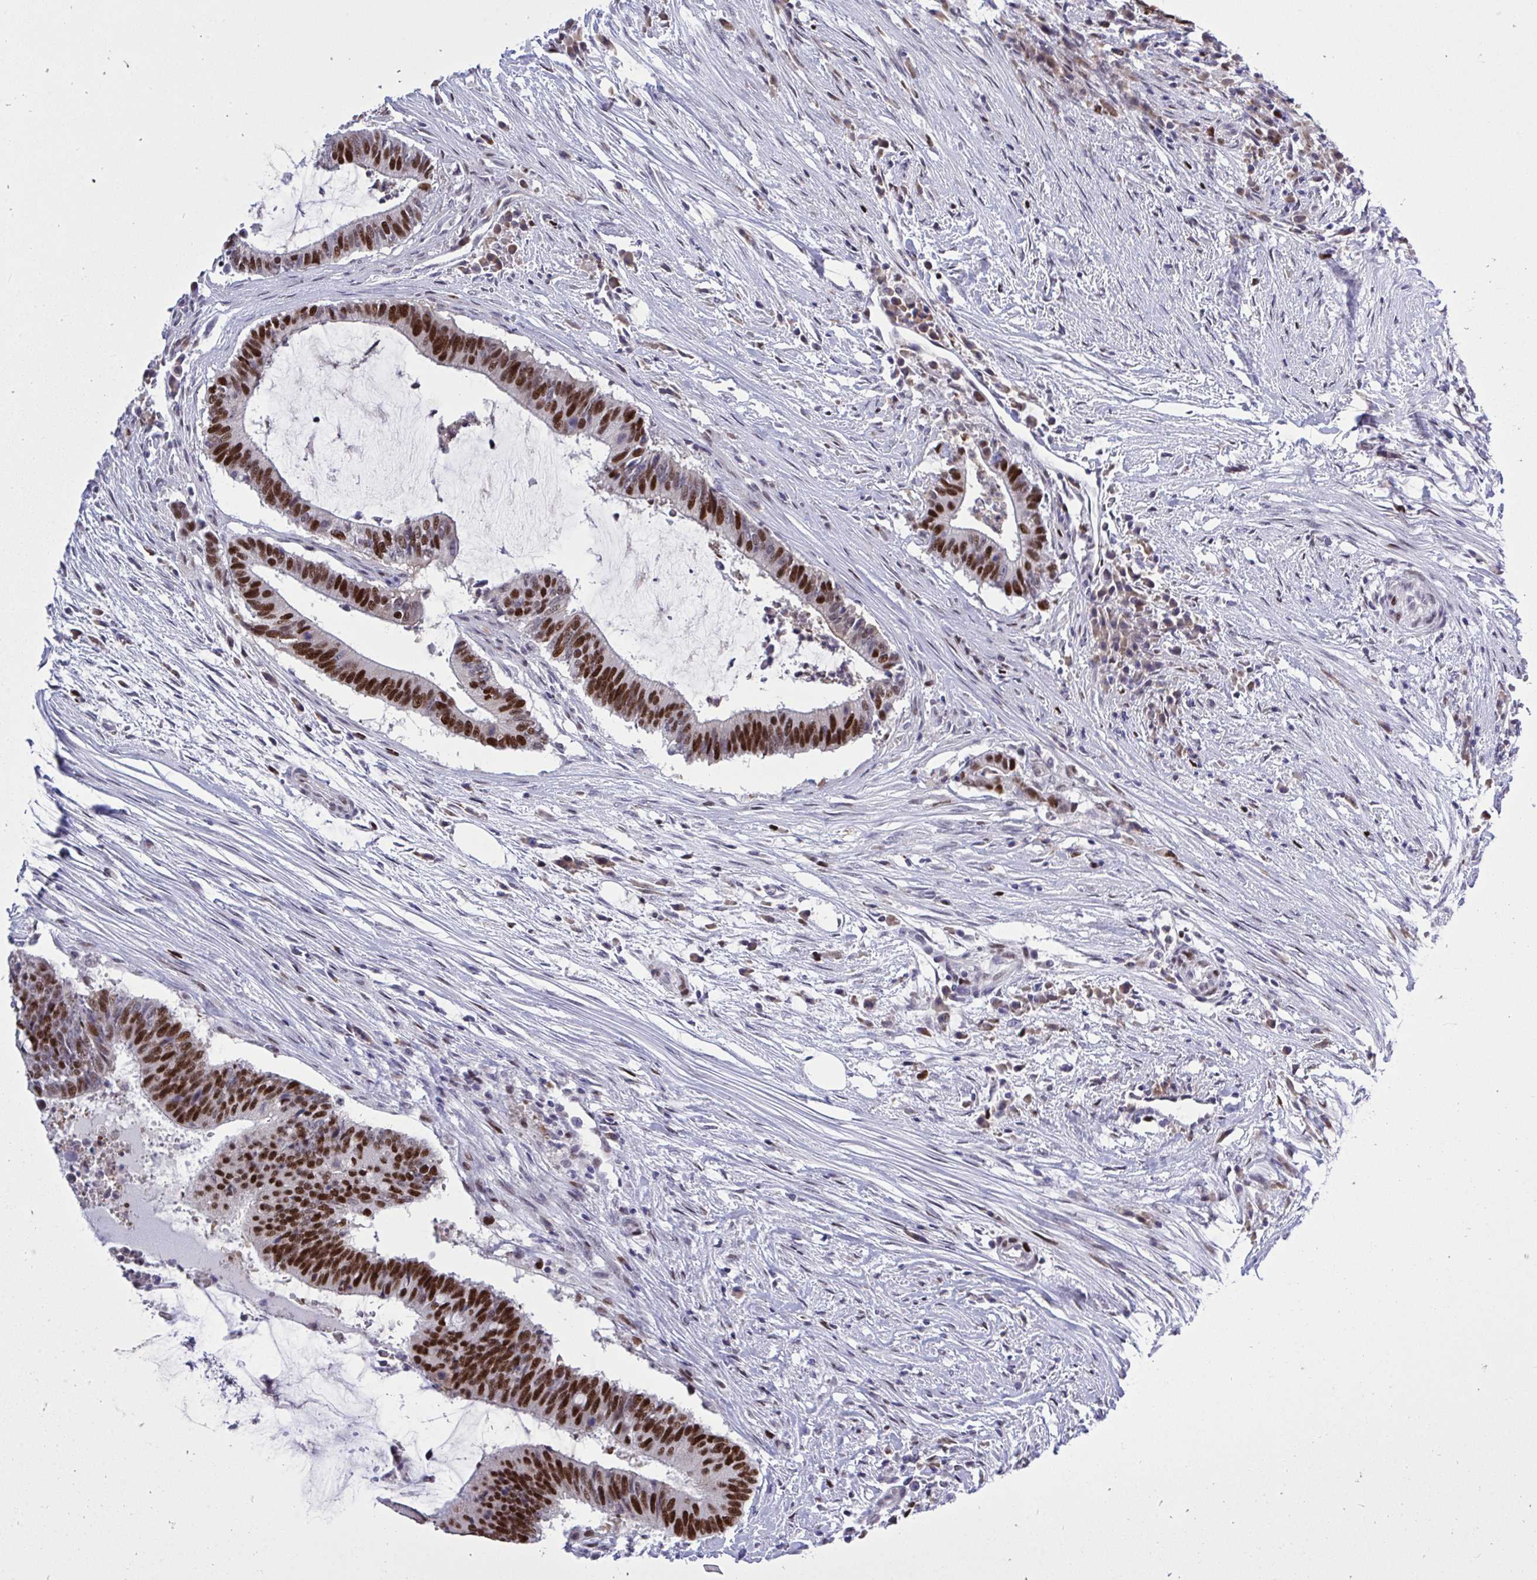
{"staining": {"intensity": "strong", "quantity": ">75%", "location": "nuclear"}, "tissue": "colorectal cancer", "cell_type": "Tumor cells", "image_type": "cancer", "snomed": [{"axis": "morphology", "description": "Adenocarcinoma, NOS"}, {"axis": "topography", "description": "Colon"}], "caption": "Human colorectal adenocarcinoma stained for a protein (brown) exhibits strong nuclear positive expression in about >75% of tumor cells.", "gene": "C1QL2", "patient": {"sex": "female", "age": 43}}